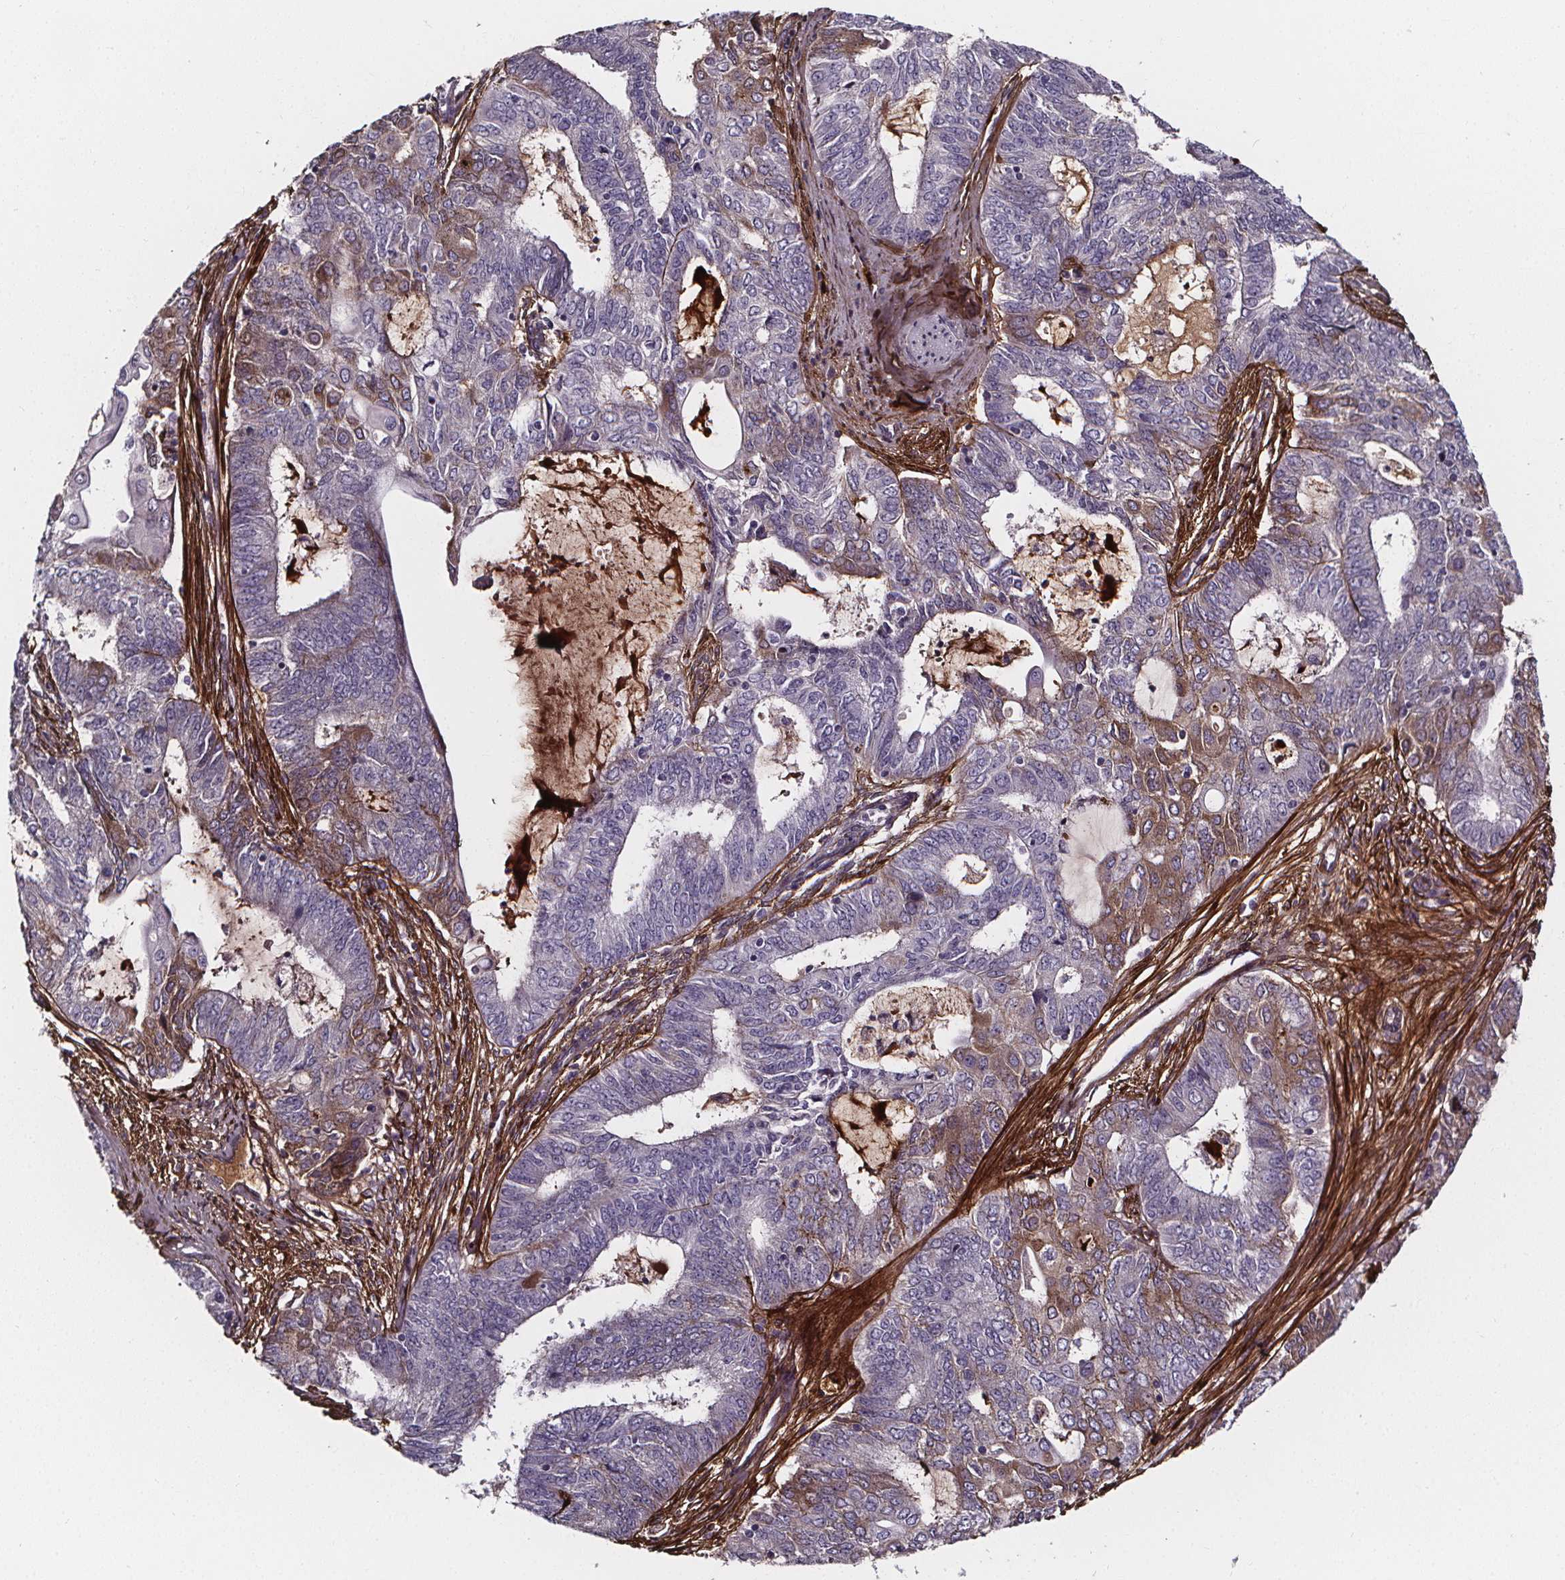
{"staining": {"intensity": "negative", "quantity": "none", "location": "none"}, "tissue": "endometrial cancer", "cell_type": "Tumor cells", "image_type": "cancer", "snomed": [{"axis": "morphology", "description": "Adenocarcinoma, NOS"}, {"axis": "topography", "description": "Endometrium"}], "caption": "A photomicrograph of endometrial cancer stained for a protein exhibits no brown staining in tumor cells.", "gene": "AEBP1", "patient": {"sex": "female", "age": 62}}